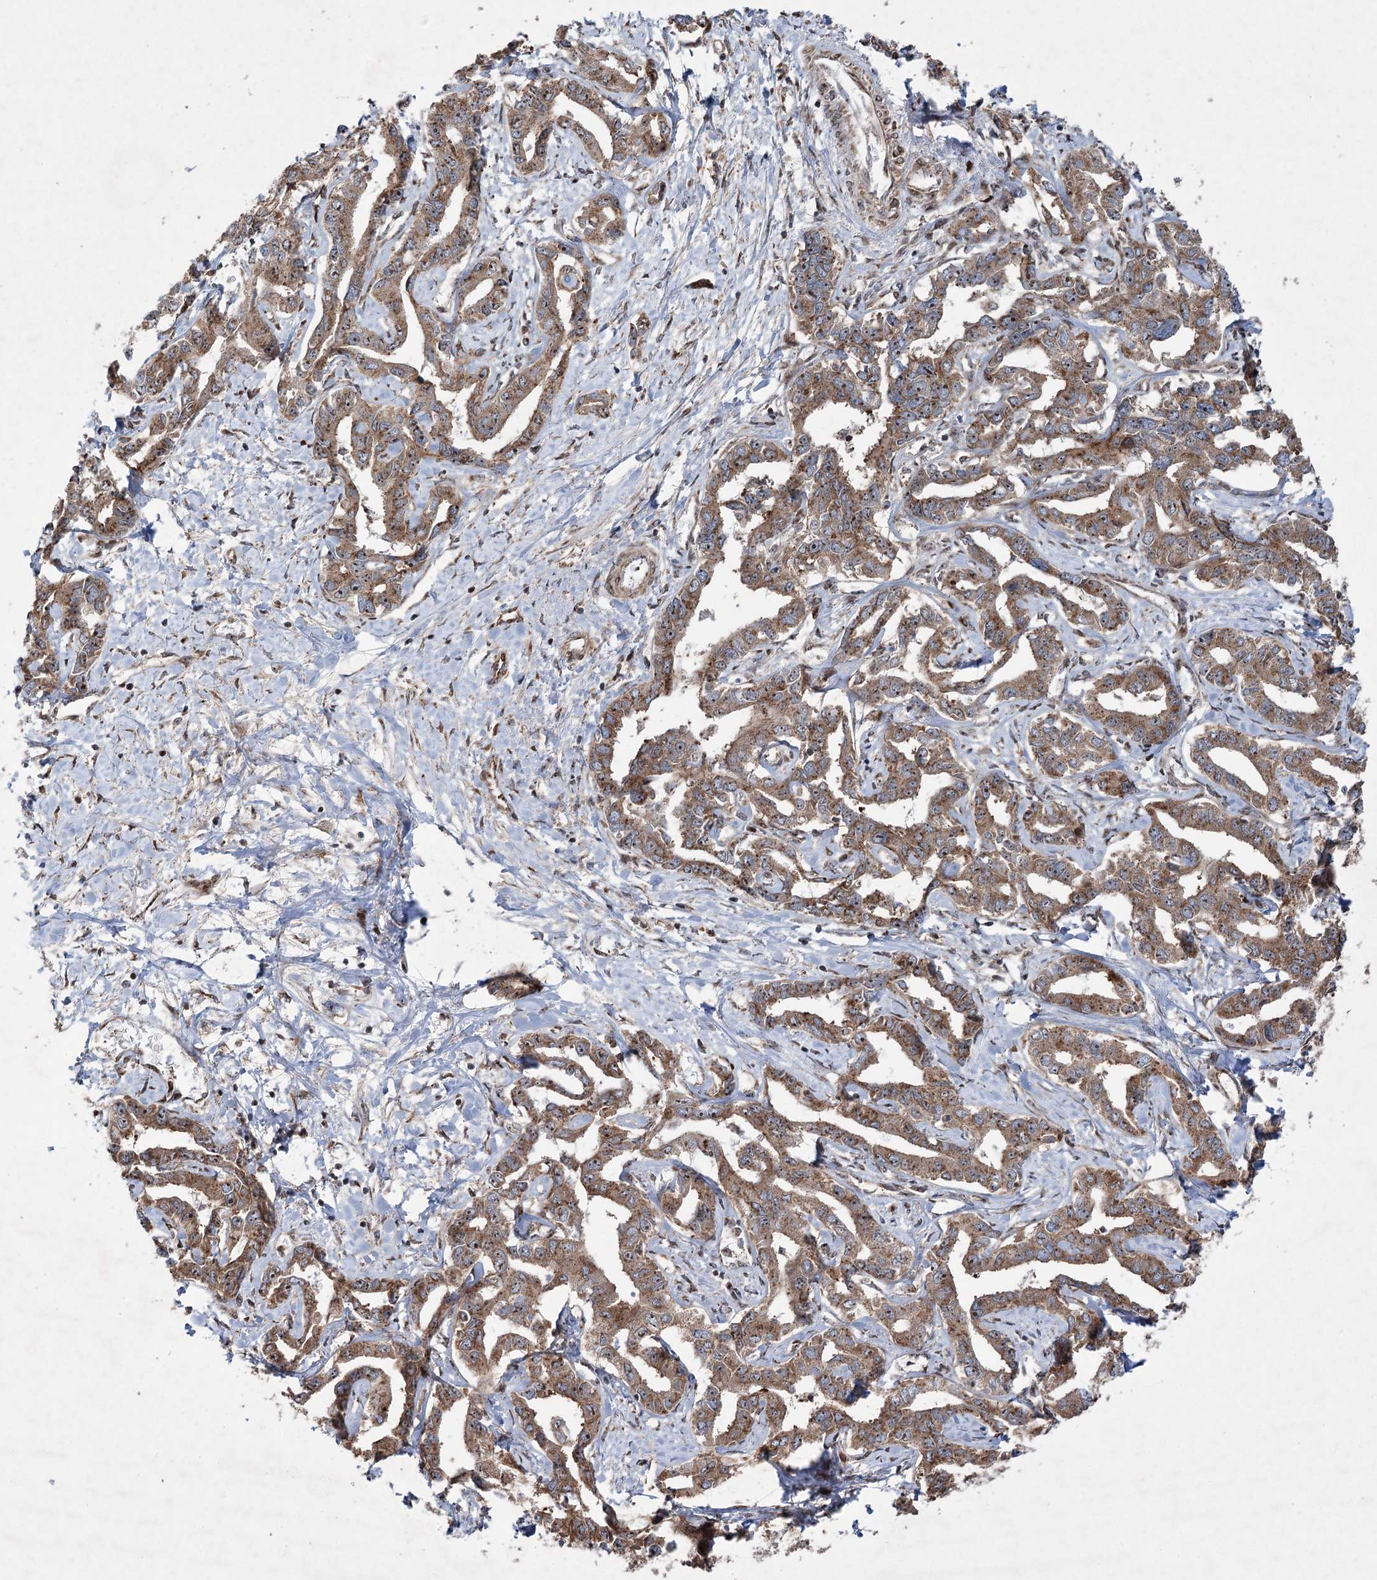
{"staining": {"intensity": "moderate", "quantity": ">75%", "location": "cytoplasmic/membranous,nuclear"}, "tissue": "liver cancer", "cell_type": "Tumor cells", "image_type": "cancer", "snomed": [{"axis": "morphology", "description": "Cholangiocarcinoma"}, {"axis": "topography", "description": "Liver"}], "caption": "Cholangiocarcinoma (liver) tissue displays moderate cytoplasmic/membranous and nuclear expression in about >75% of tumor cells, visualized by immunohistochemistry. Using DAB (brown) and hematoxylin (blue) stains, captured at high magnification using brightfield microscopy.", "gene": "SERINC5", "patient": {"sex": "male", "age": 59}}